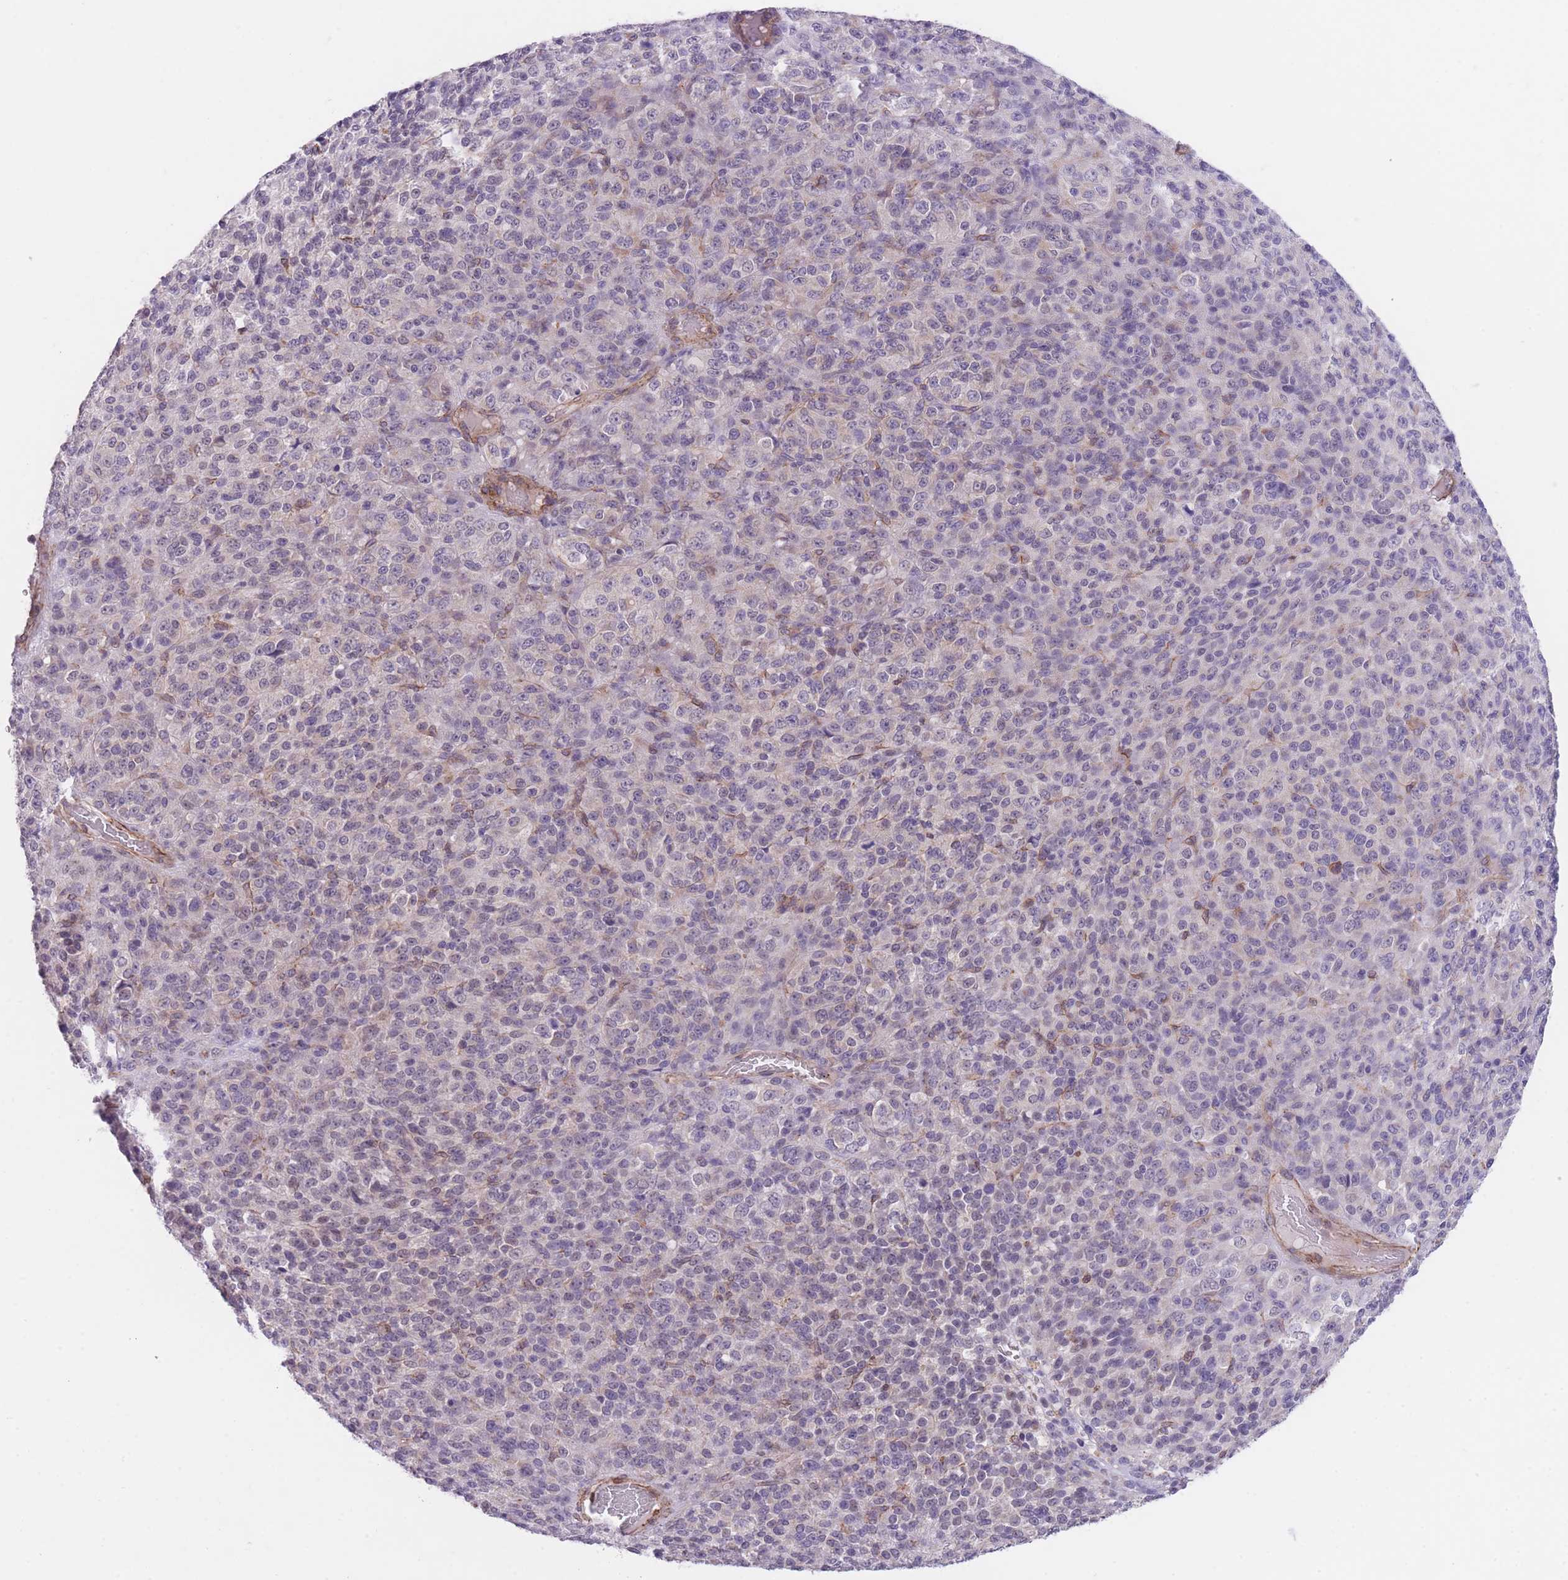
{"staining": {"intensity": "negative", "quantity": "none", "location": "none"}, "tissue": "melanoma", "cell_type": "Tumor cells", "image_type": "cancer", "snomed": [{"axis": "morphology", "description": "Malignant melanoma, Metastatic site"}, {"axis": "topography", "description": "Brain"}], "caption": "The histopathology image reveals no staining of tumor cells in melanoma.", "gene": "QTRT1", "patient": {"sex": "female", "age": 56}}